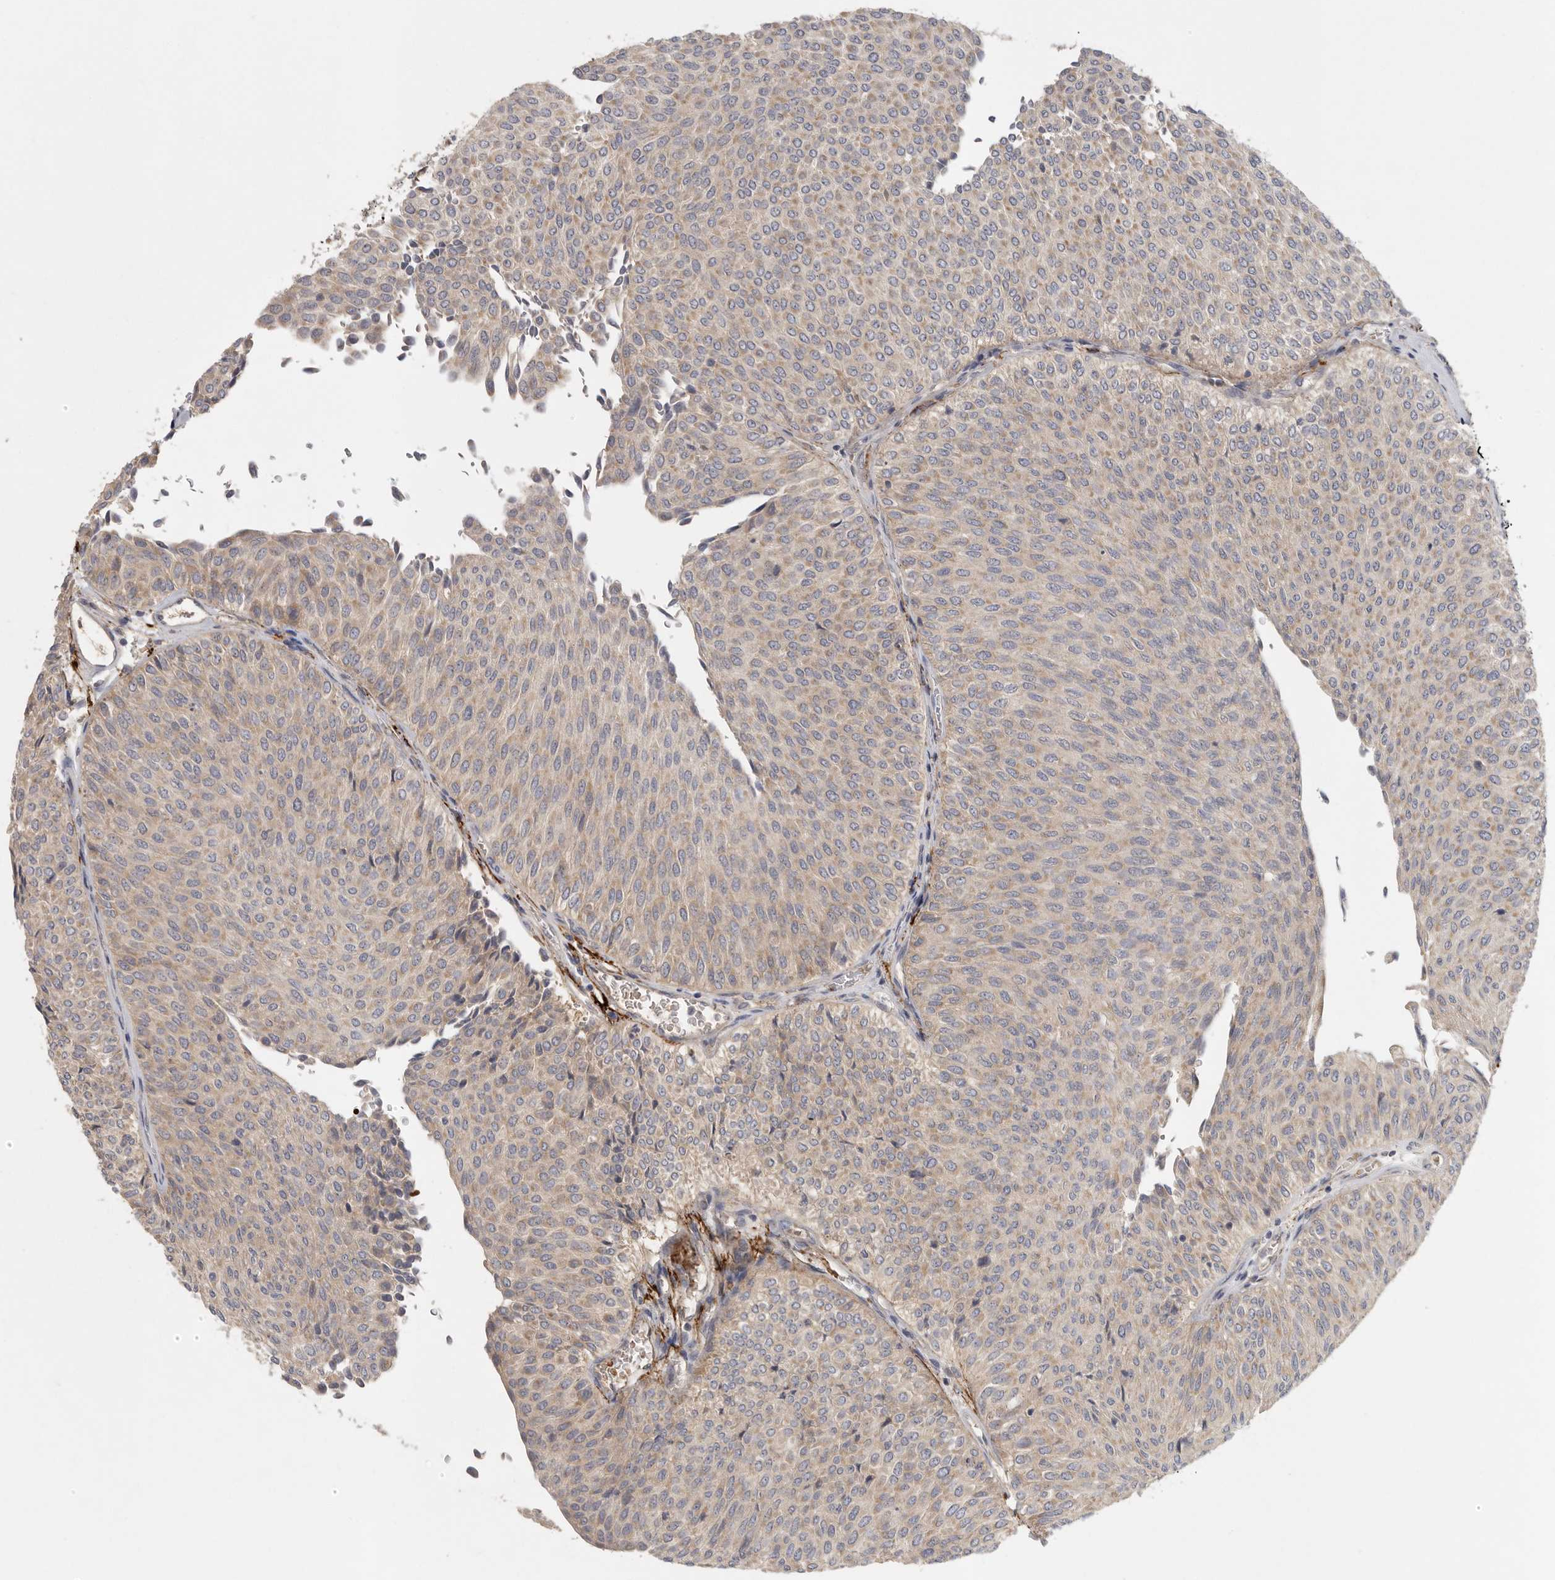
{"staining": {"intensity": "weak", "quantity": ">75%", "location": "cytoplasmic/membranous"}, "tissue": "urothelial cancer", "cell_type": "Tumor cells", "image_type": "cancer", "snomed": [{"axis": "morphology", "description": "Urothelial carcinoma, Low grade"}, {"axis": "topography", "description": "Urinary bladder"}], "caption": "Protein staining of urothelial cancer tissue demonstrates weak cytoplasmic/membranous positivity in approximately >75% of tumor cells. Nuclei are stained in blue.", "gene": "CFAP298", "patient": {"sex": "male", "age": 78}}